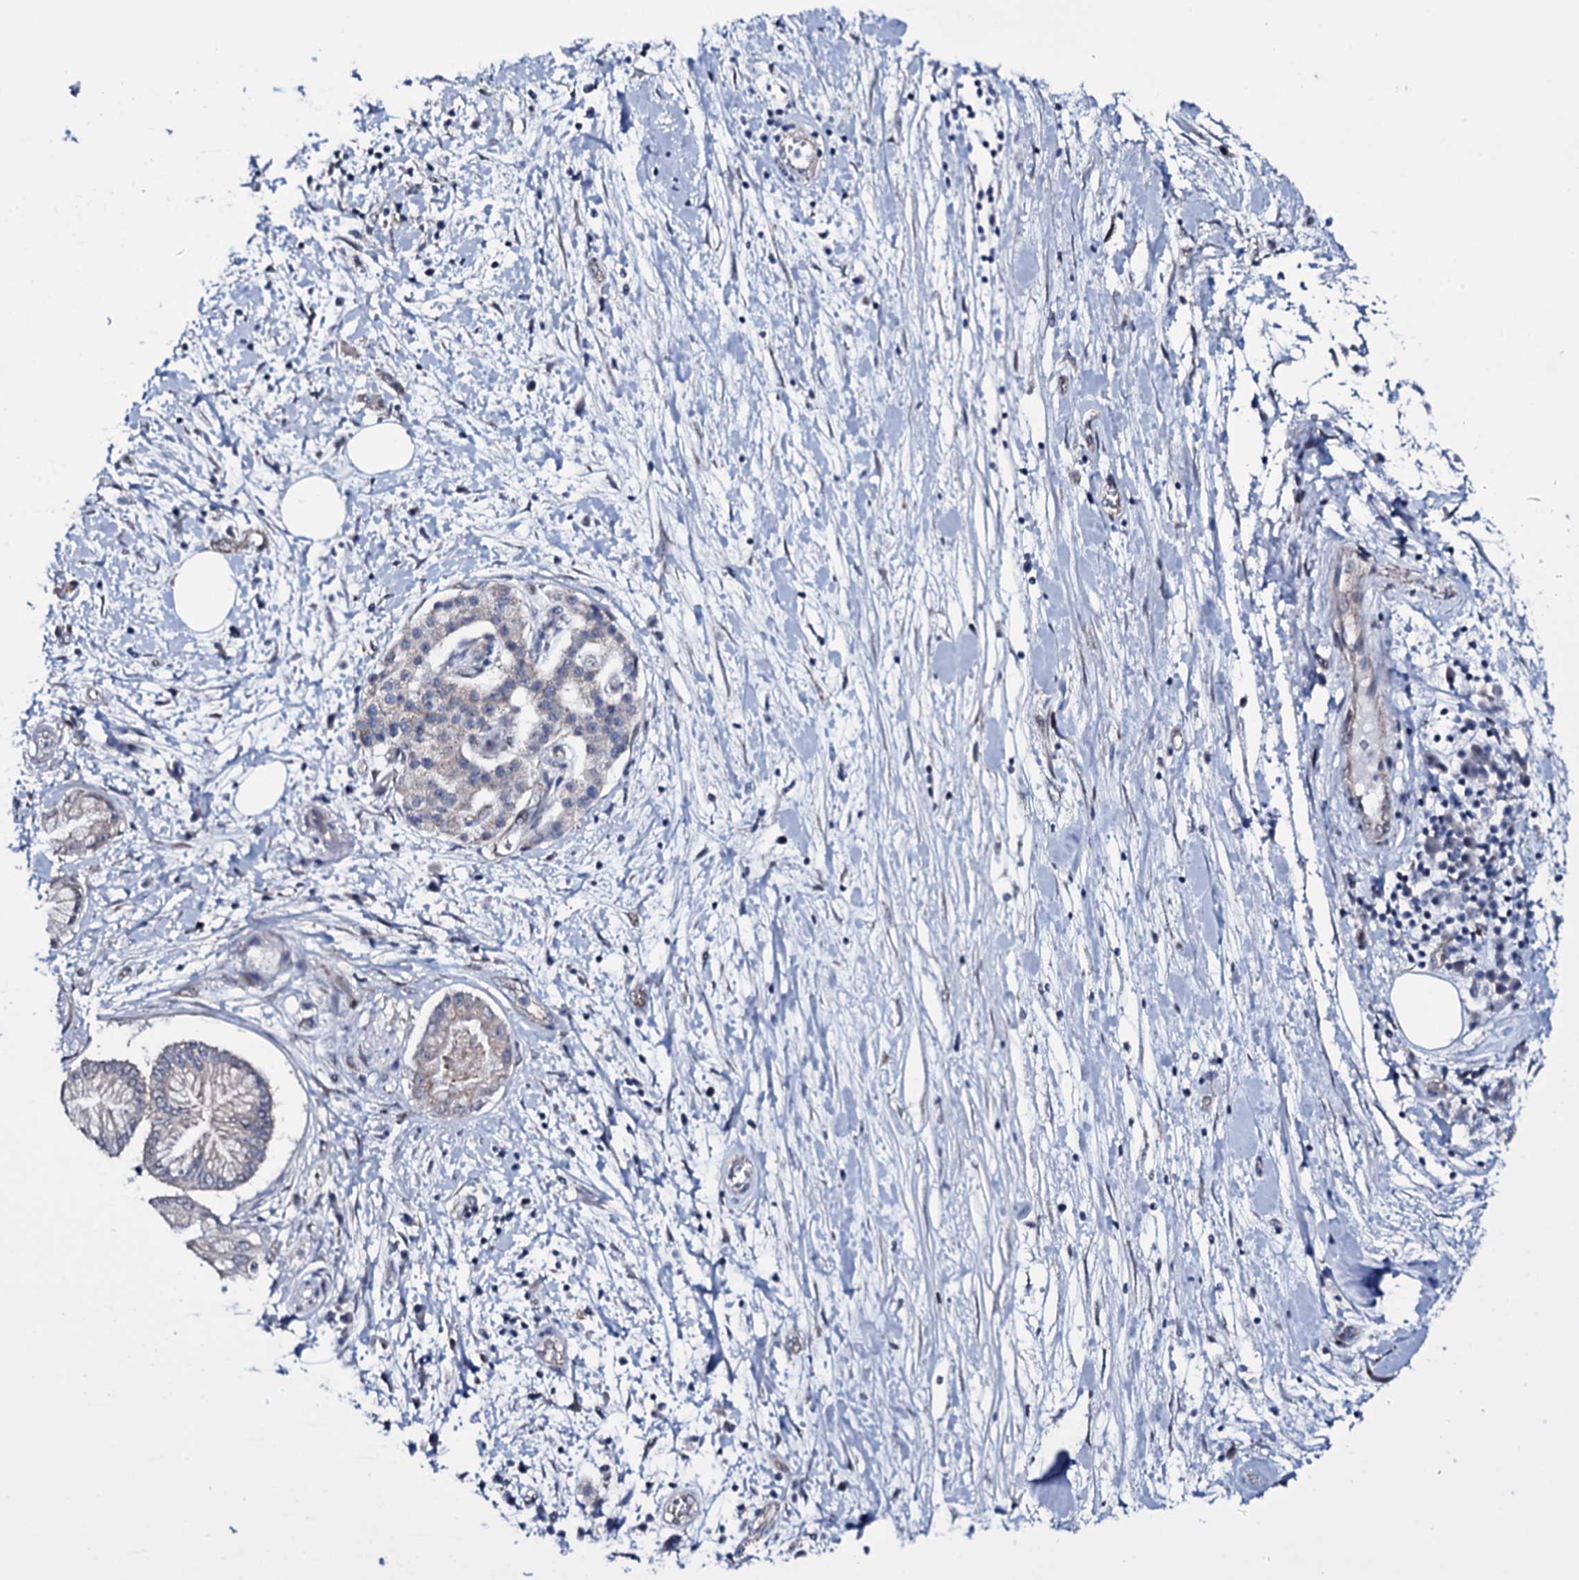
{"staining": {"intensity": "weak", "quantity": "<25%", "location": "cytoplasmic/membranous"}, "tissue": "pancreatic cancer", "cell_type": "Tumor cells", "image_type": "cancer", "snomed": [{"axis": "morphology", "description": "Adenocarcinoma, NOS"}, {"axis": "topography", "description": "Pancreas"}], "caption": "IHC of pancreatic cancer (adenocarcinoma) displays no positivity in tumor cells.", "gene": "WIPF3", "patient": {"sex": "female", "age": 73}}